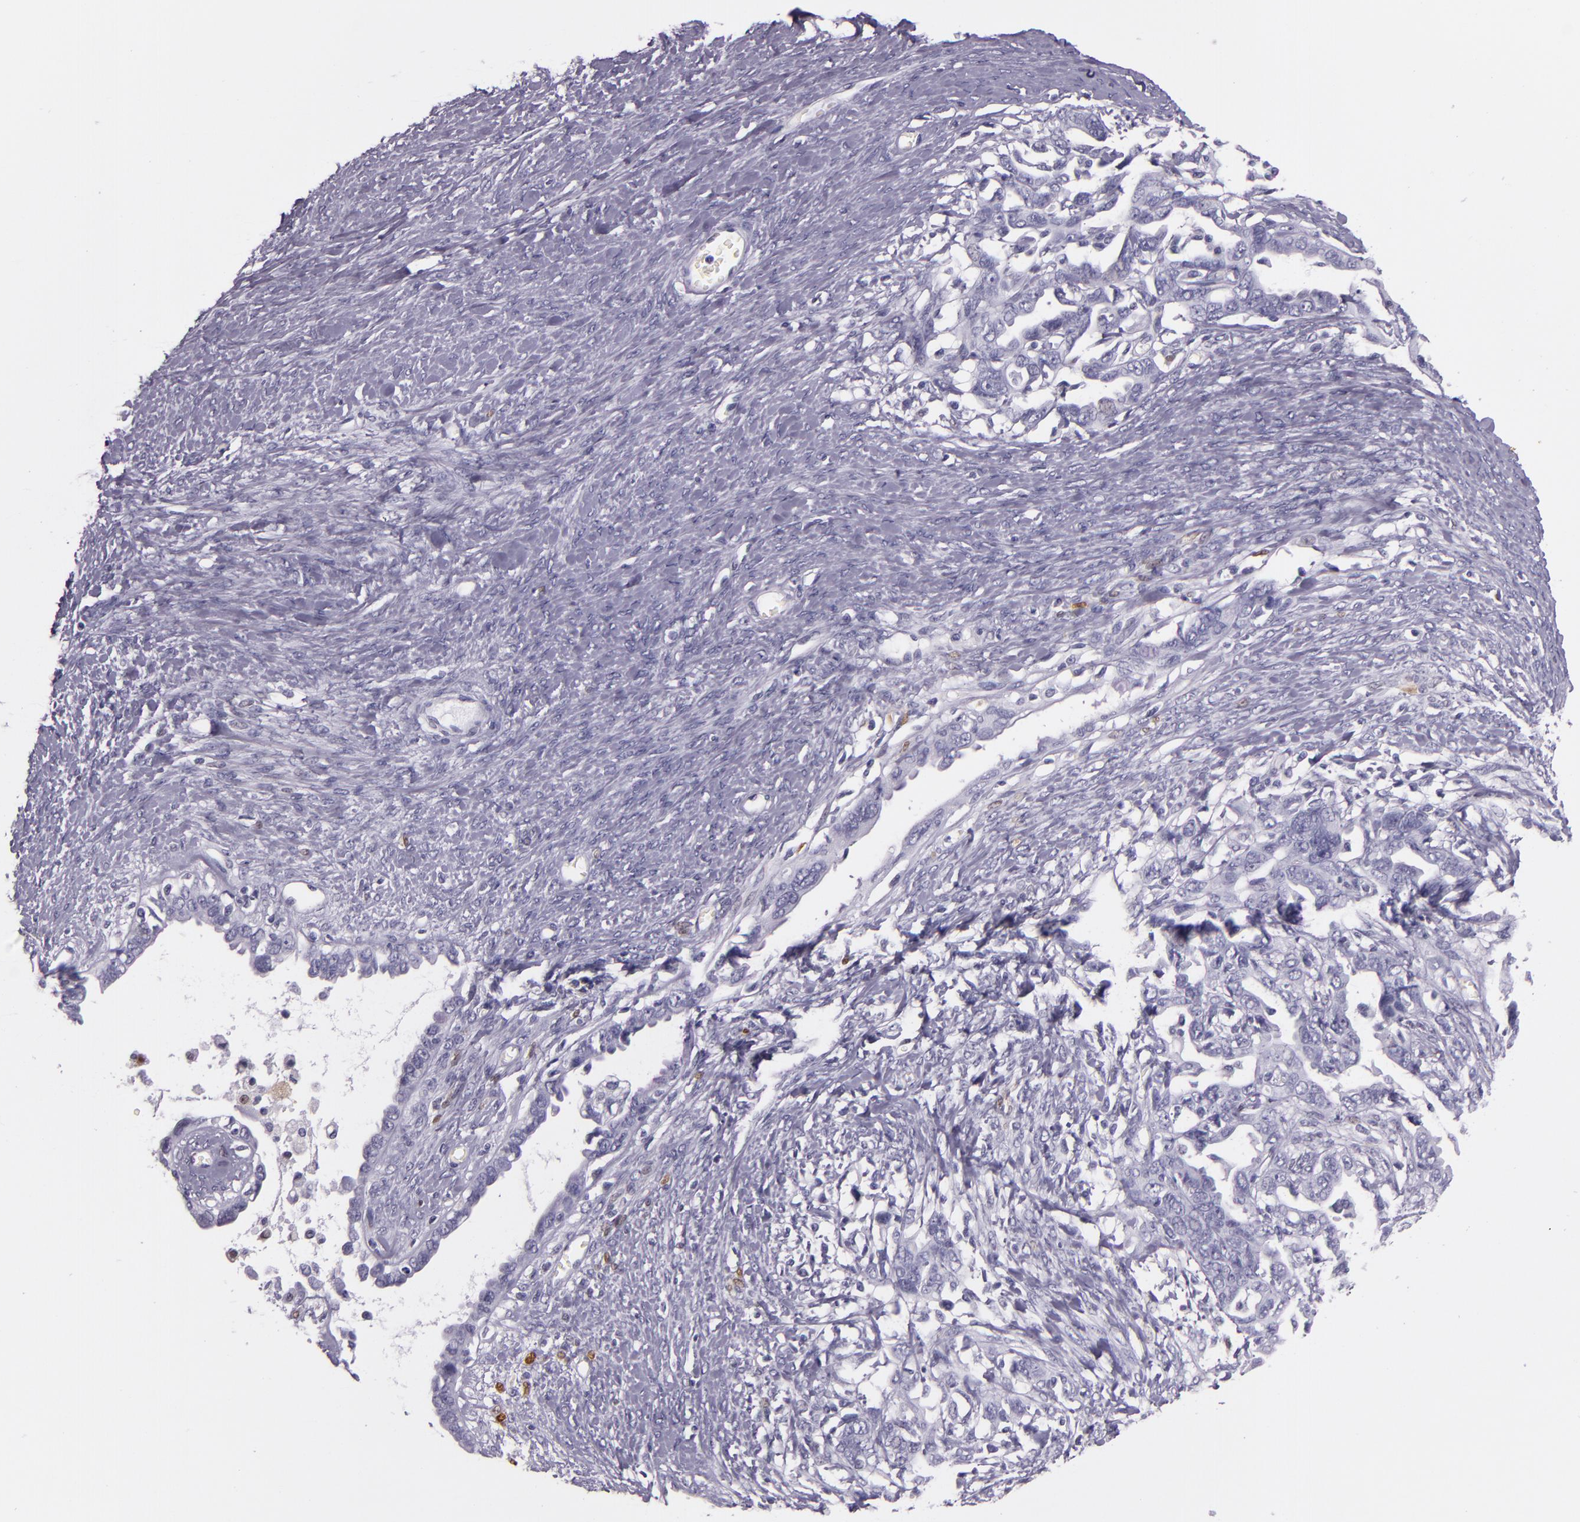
{"staining": {"intensity": "negative", "quantity": "none", "location": "none"}, "tissue": "ovarian cancer", "cell_type": "Tumor cells", "image_type": "cancer", "snomed": [{"axis": "morphology", "description": "Cystadenocarcinoma, serous, NOS"}, {"axis": "topography", "description": "Ovary"}], "caption": "IHC image of neoplastic tissue: ovarian cancer (serous cystadenocarcinoma) stained with DAB (3,3'-diaminobenzidine) reveals no significant protein positivity in tumor cells. (DAB immunohistochemistry, high magnification).", "gene": "MT1A", "patient": {"sex": "female", "age": 69}}